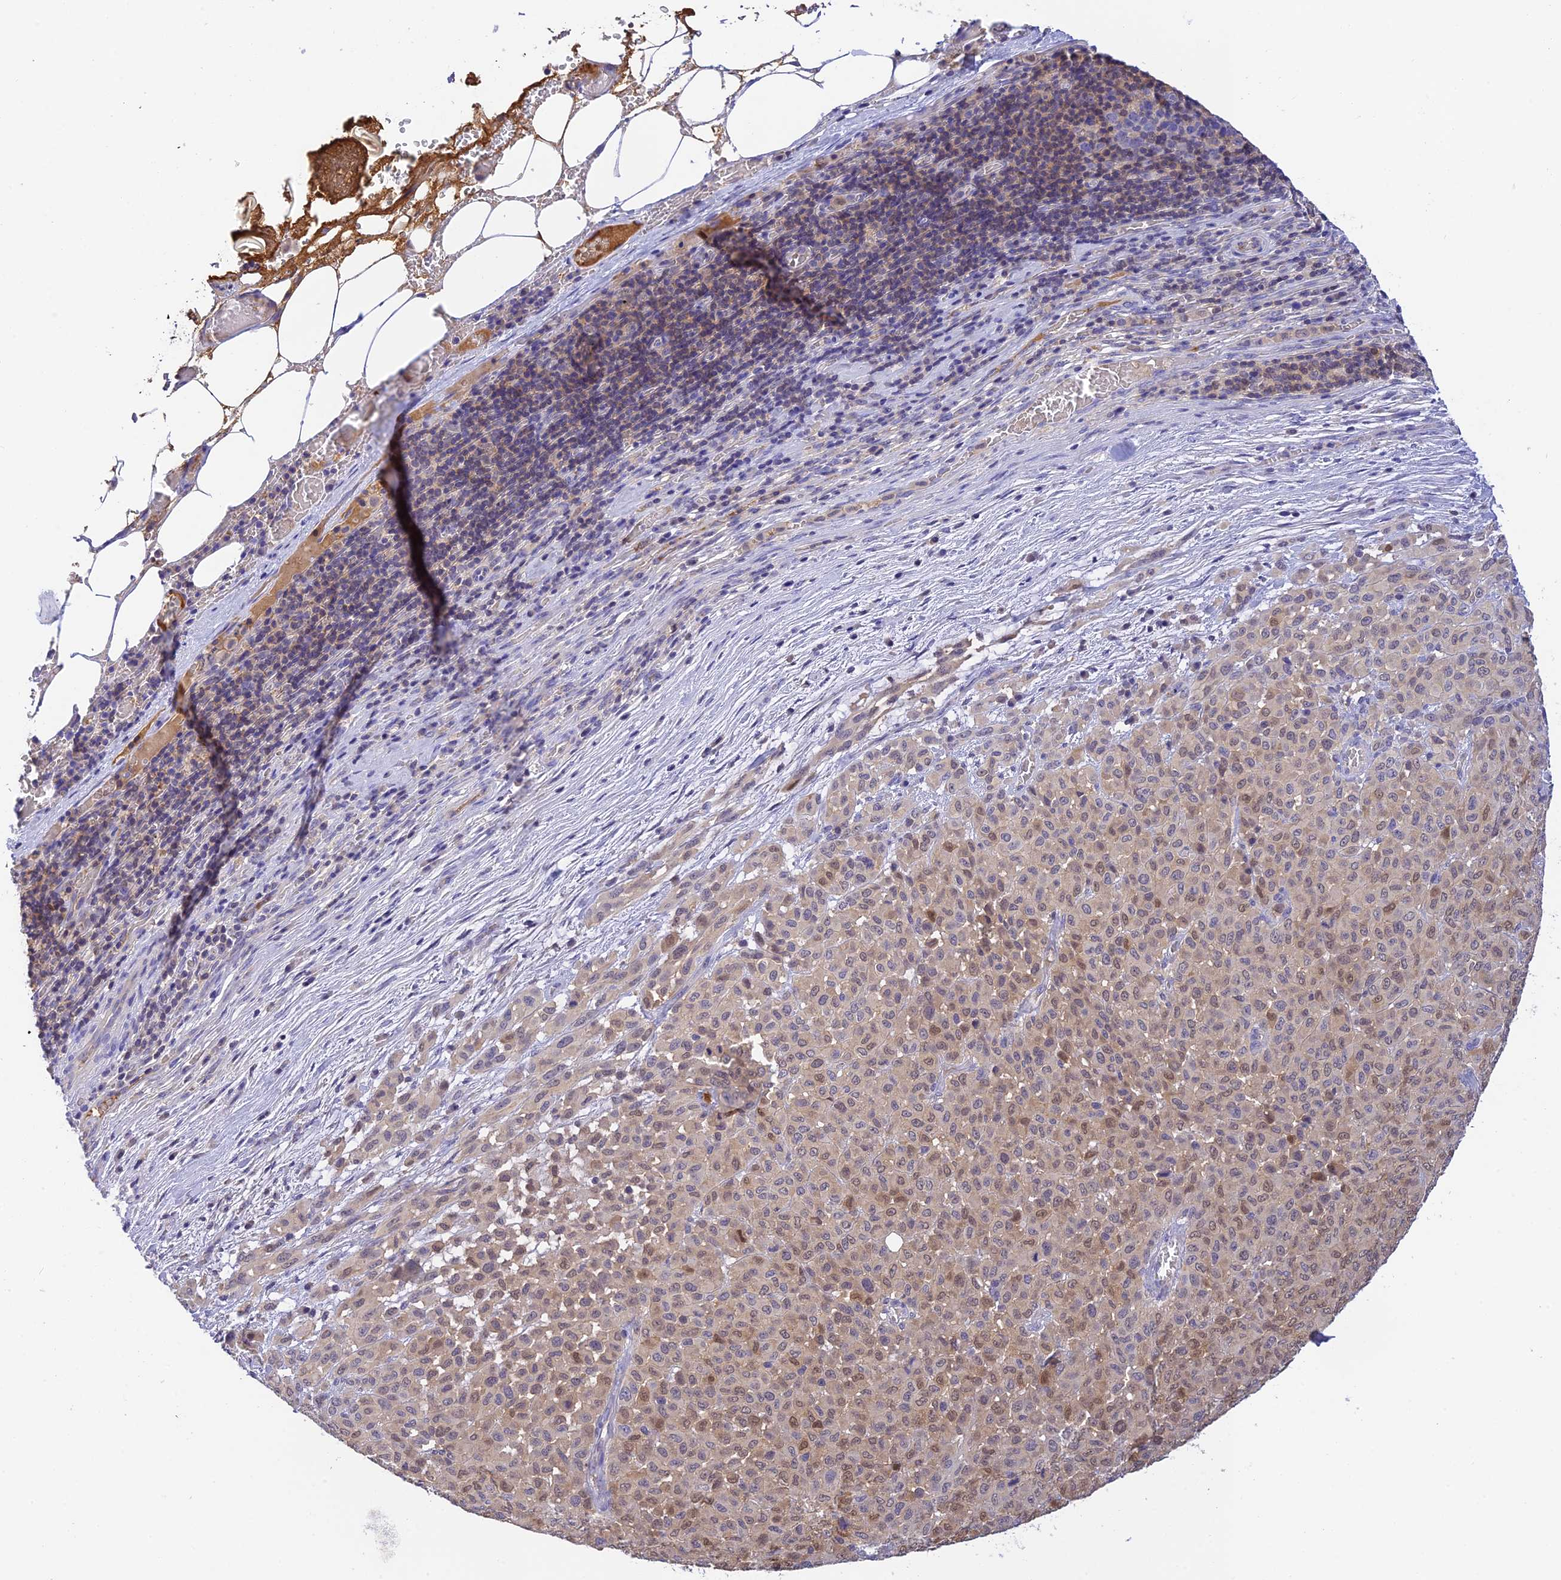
{"staining": {"intensity": "weak", "quantity": "<25%", "location": "nuclear"}, "tissue": "melanoma", "cell_type": "Tumor cells", "image_type": "cancer", "snomed": [{"axis": "morphology", "description": "Malignant melanoma, Metastatic site"}, {"axis": "topography", "description": "Skin"}], "caption": "Protein analysis of melanoma exhibits no significant staining in tumor cells.", "gene": "HDHD2", "patient": {"sex": "female", "age": 81}}